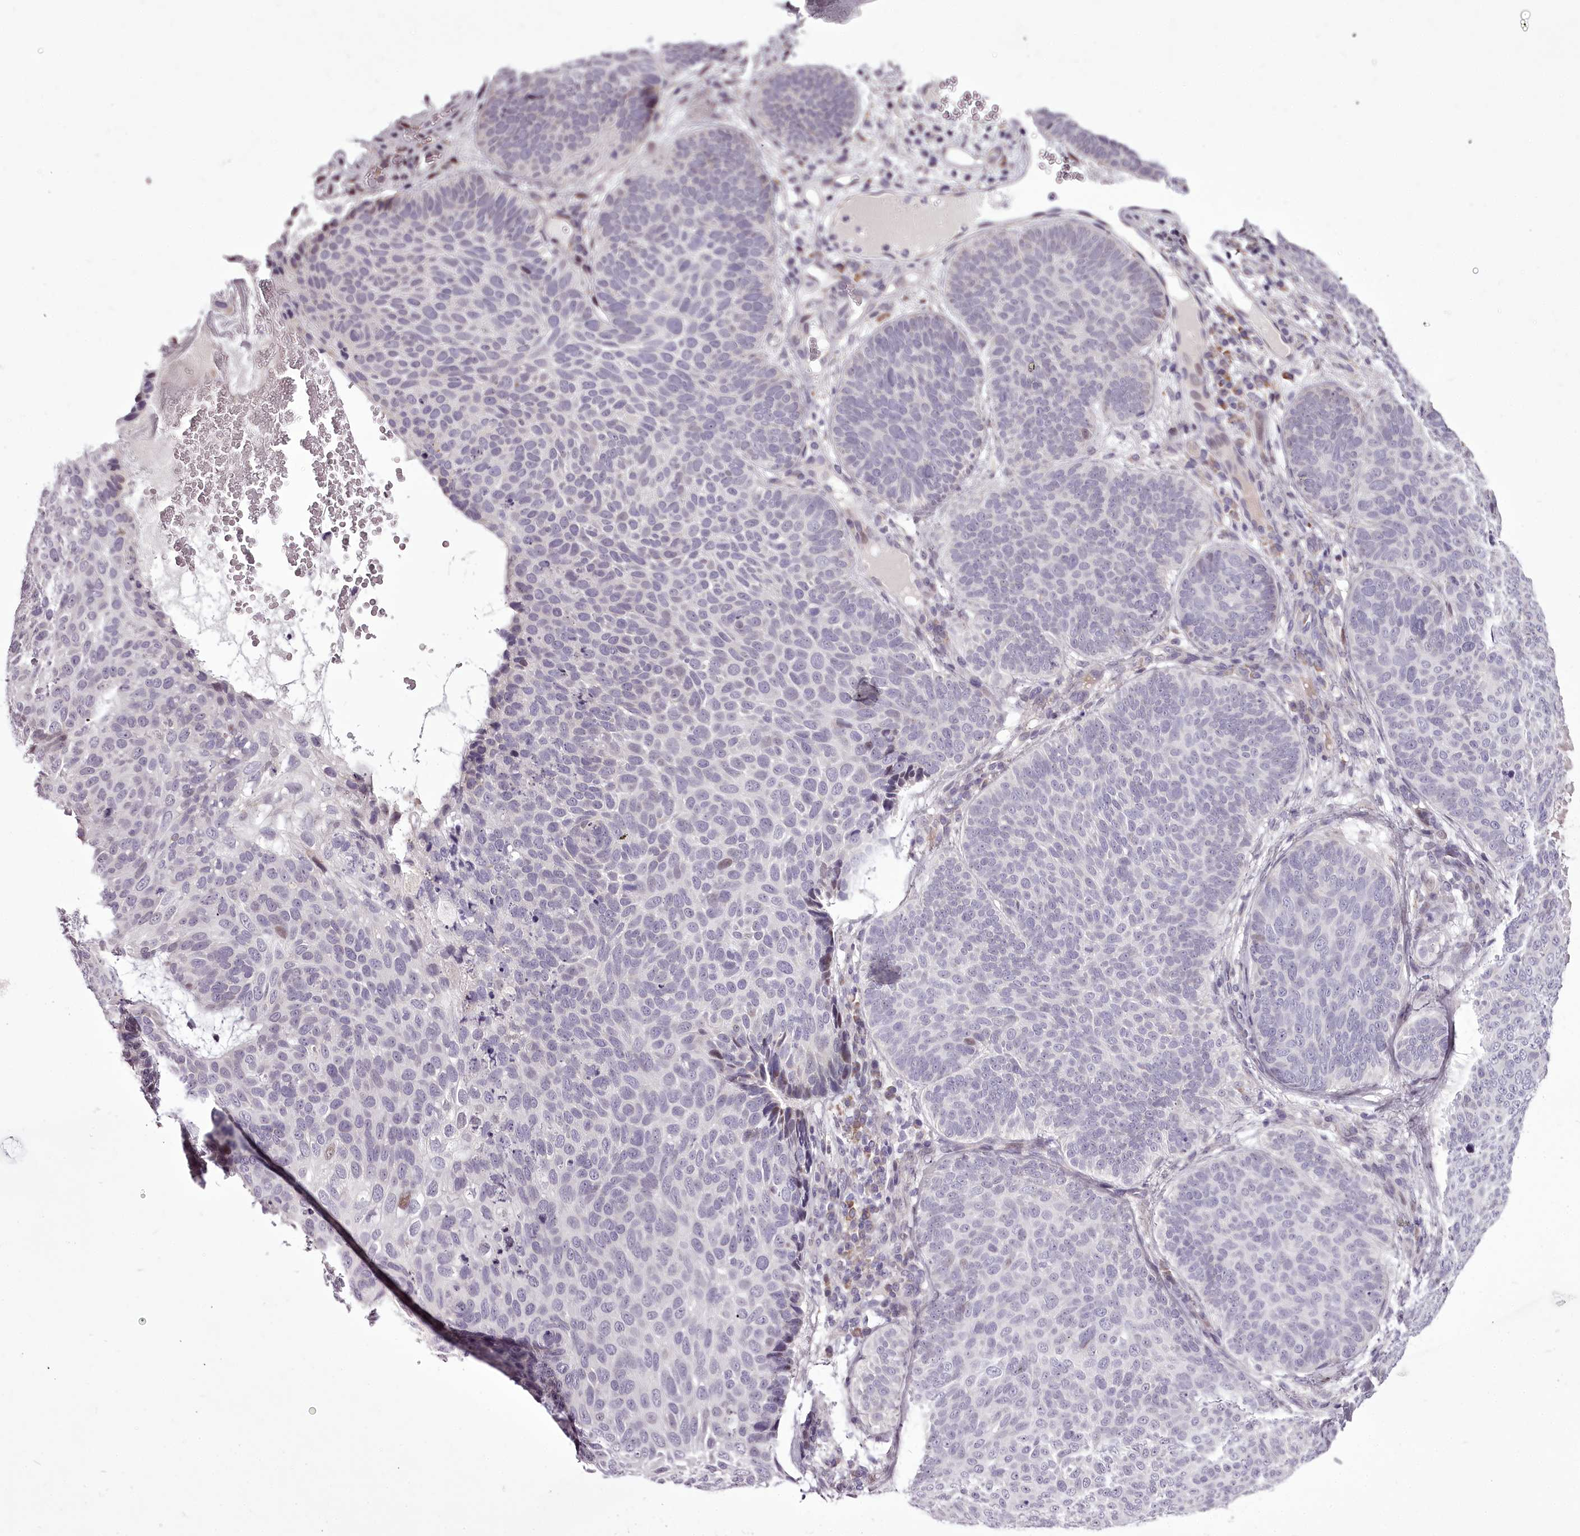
{"staining": {"intensity": "negative", "quantity": "none", "location": "none"}, "tissue": "skin cancer", "cell_type": "Tumor cells", "image_type": "cancer", "snomed": [{"axis": "morphology", "description": "Basal cell carcinoma"}, {"axis": "topography", "description": "Skin"}], "caption": "Human skin cancer (basal cell carcinoma) stained for a protein using immunohistochemistry (IHC) displays no positivity in tumor cells.", "gene": "C1orf56", "patient": {"sex": "male", "age": 85}}